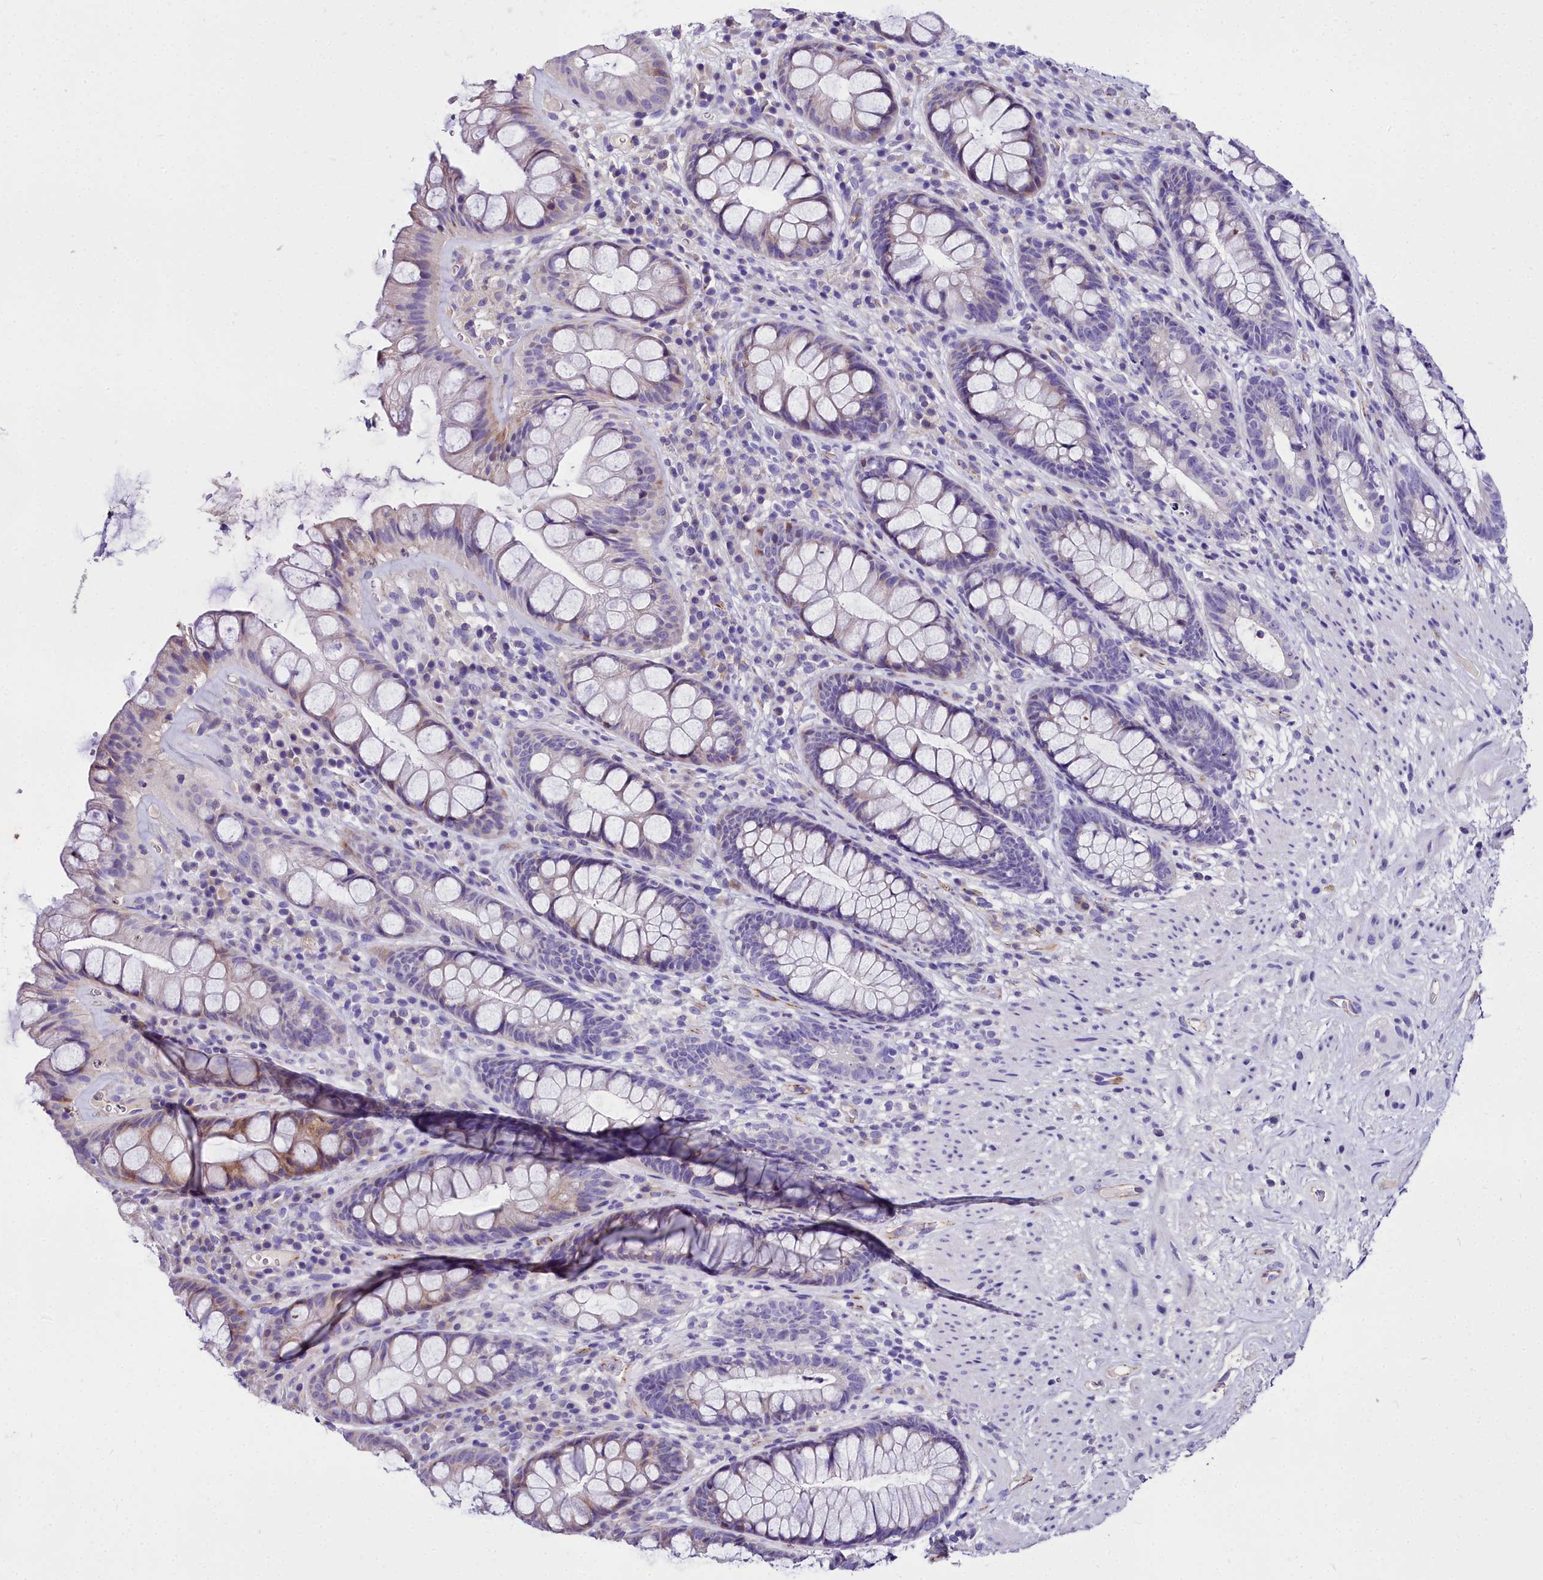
{"staining": {"intensity": "moderate", "quantity": "<25%", "location": "cytoplasmic/membranous"}, "tissue": "rectum", "cell_type": "Glandular cells", "image_type": "normal", "snomed": [{"axis": "morphology", "description": "Normal tissue, NOS"}, {"axis": "topography", "description": "Rectum"}], "caption": "An image of human rectum stained for a protein shows moderate cytoplasmic/membranous brown staining in glandular cells. Nuclei are stained in blue.", "gene": "MS4A18", "patient": {"sex": "male", "age": 74}}